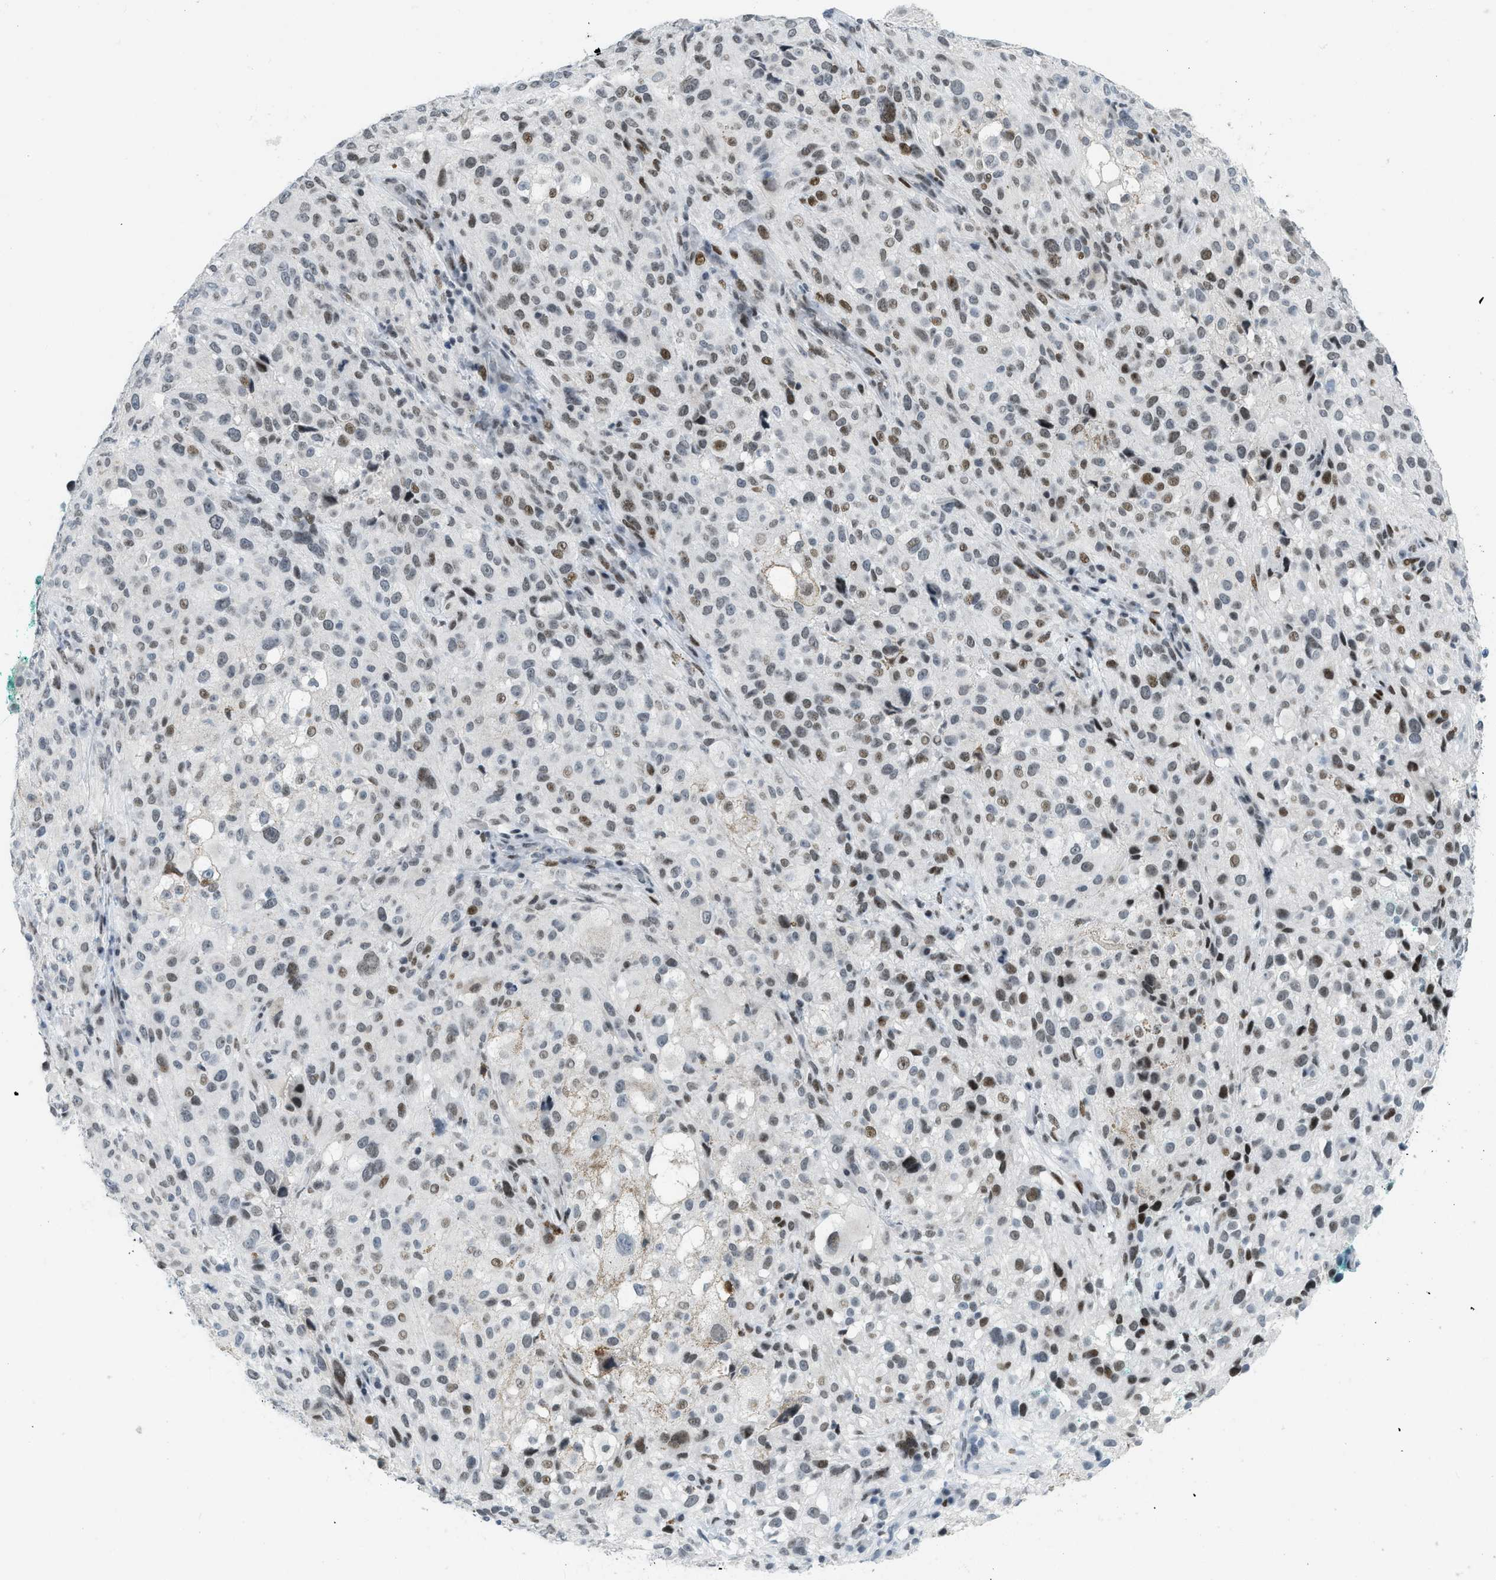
{"staining": {"intensity": "moderate", "quantity": "25%-75%", "location": "nuclear"}, "tissue": "melanoma", "cell_type": "Tumor cells", "image_type": "cancer", "snomed": [{"axis": "morphology", "description": "Necrosis, NOS"}, {"axis": "morphology", "description": "Malignant melanoma, NOS"}, {"axis": "topography", "description": "Skin"}], "caption": "Immunohistochemical staining of malignant melanoma exhibits medium levels of moderate nuclear protein expression in about 25%-75% of tumor cells. (Stains: DAB in brown, nuclei in blue, Microscopy: brightfield microscopy at high magnification).", "gene": "PBX1", "patient": {"sex": "female", "age": 87}}